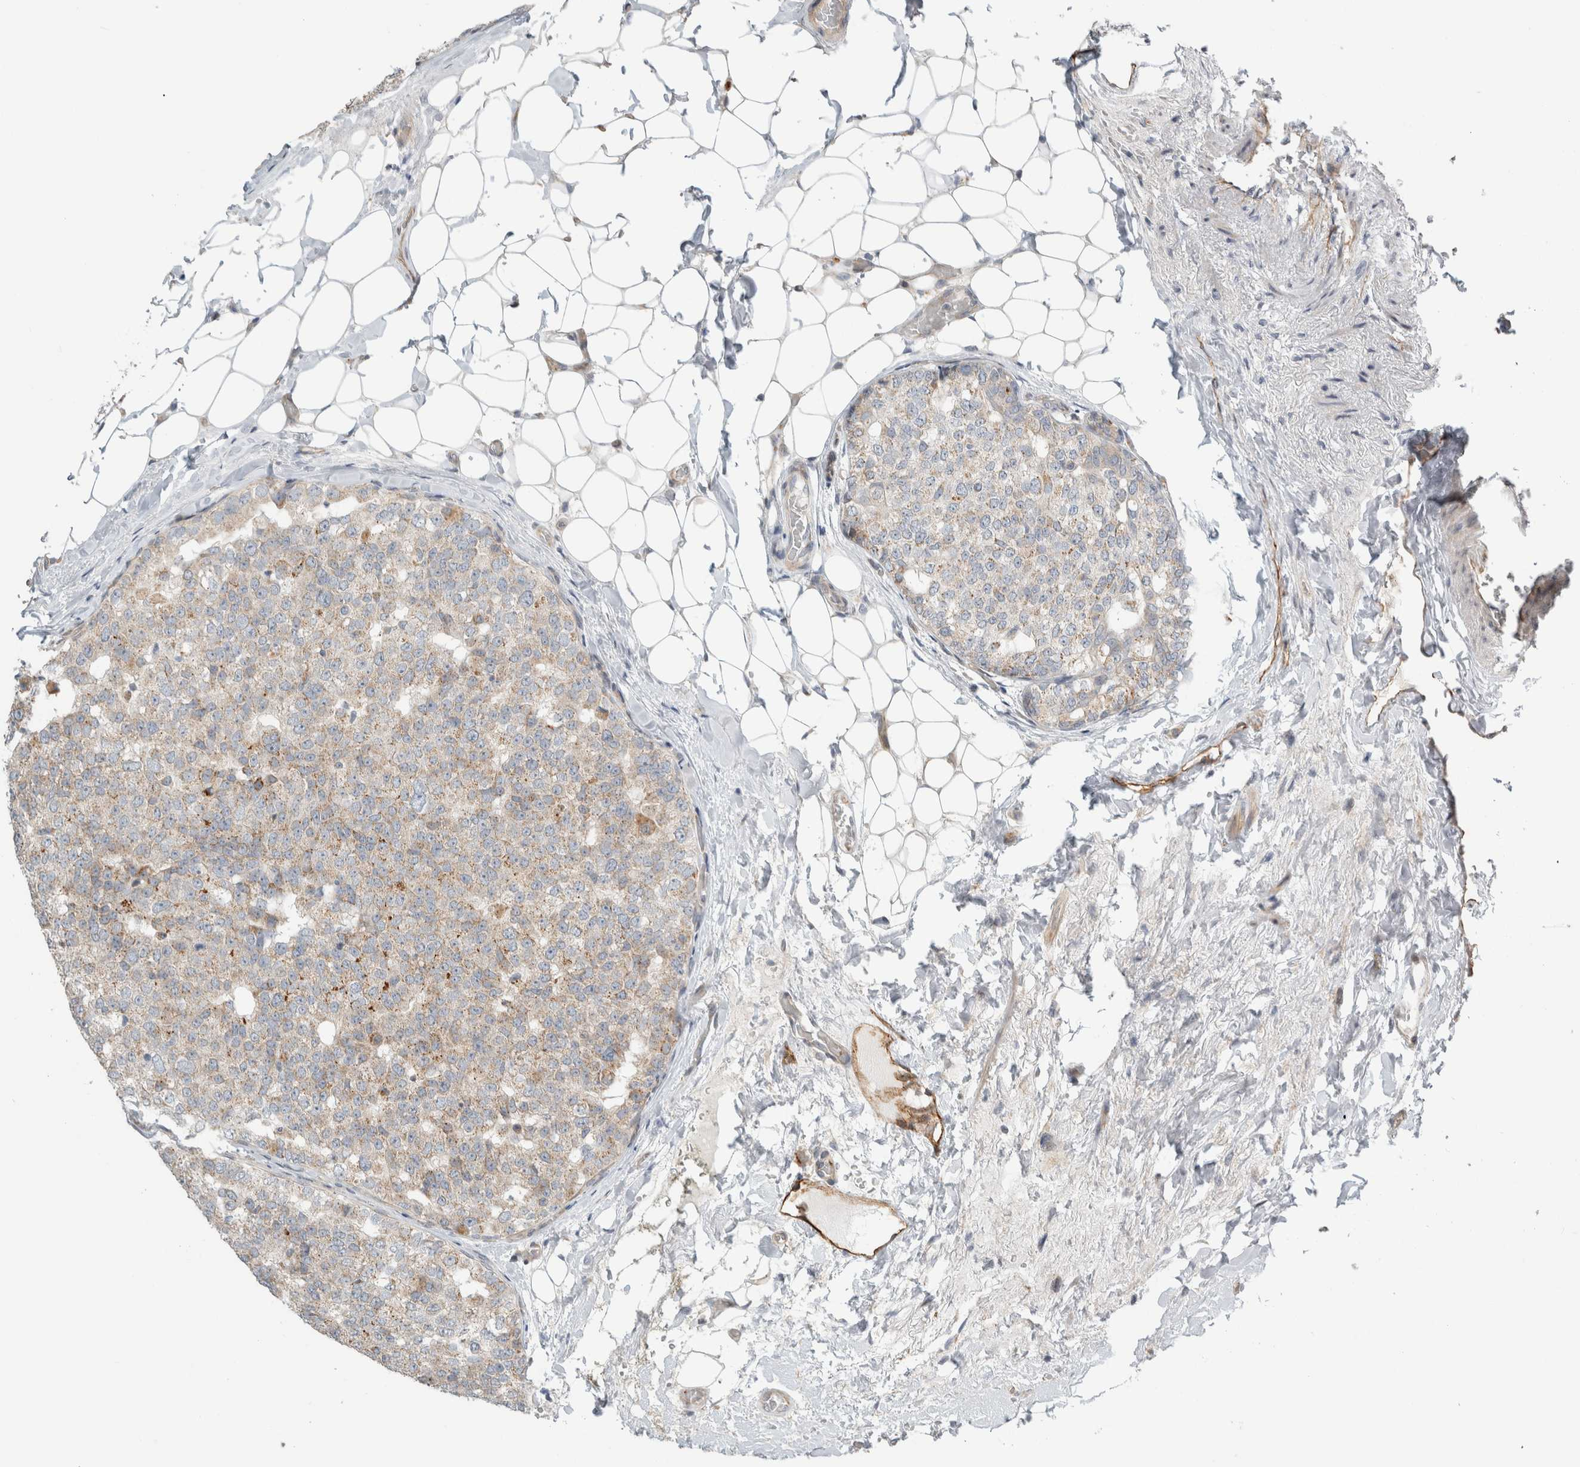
{"staining": {"intensity": "weak", "quantity": ">75%", "location": "cytoplasmic/membranous"}, "tissue": "breast cancer", "cell_type": "Tumor cells", "image_type": "cancer", "snomed": [{"axis": "morphology", "description": "Normal tissue, NOS"}, {"axis": "morphology", "description": "Duct carcinoma"}, {"axis": "topography", "description": "Breast"}], "caption": "This is an image of IHC staining of breast cancer, which shows weak expression in the cytoplasmic/membranous of tumor cells.", "gene": "KPNA5", "patient": {"sex": "female", "age": 43}}